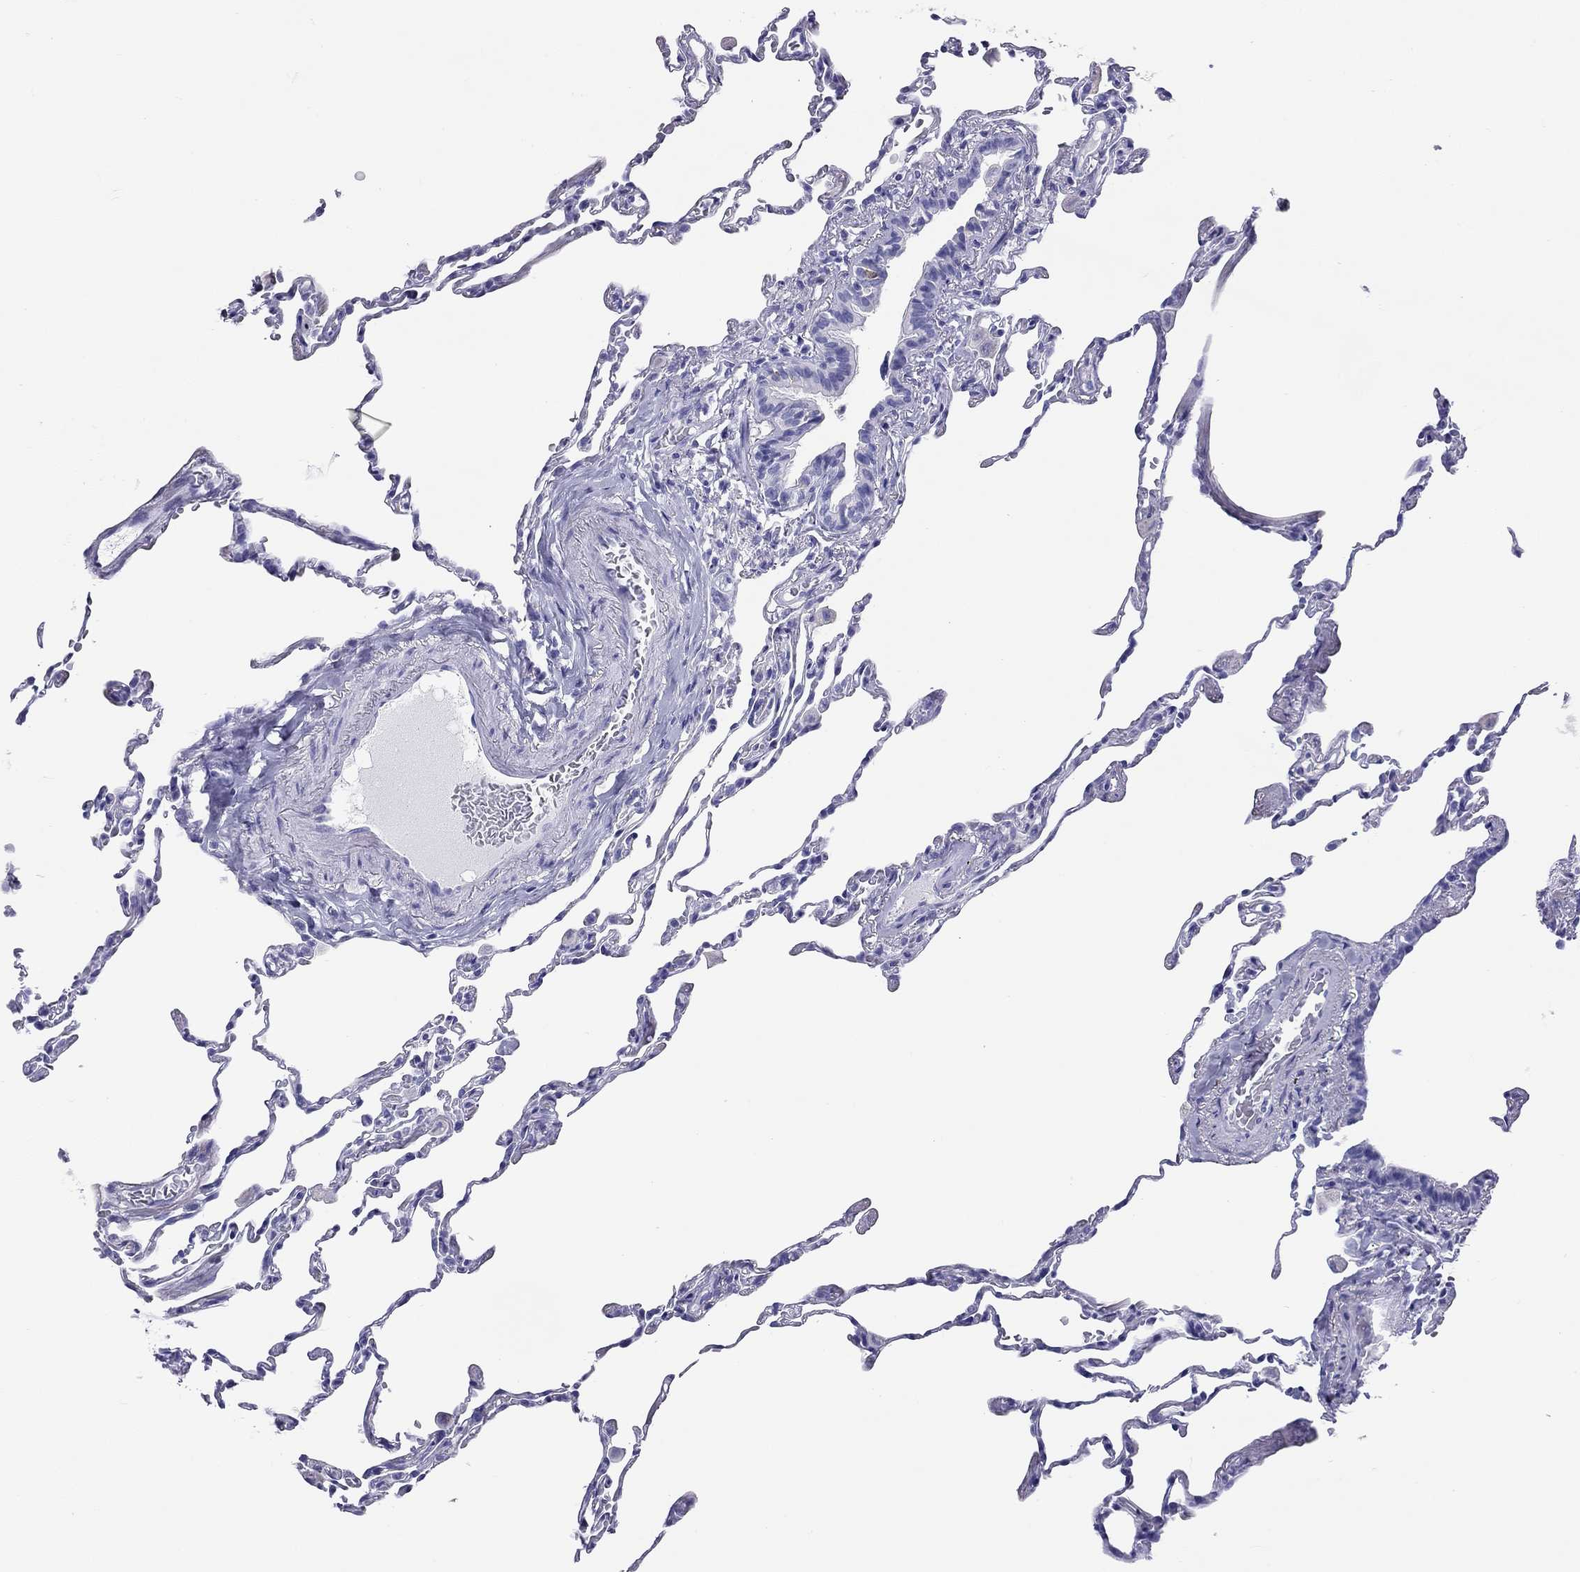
{"staining": {"intensity": "negative", "quantity": "none", "location": "none"}, "tissue": "lung", "cell_type": "Alveolar cells", "image_type": "normal", "snomed": [{"axis": "morphology", "description": "Normal tissue, NOS"}, {"axis": "topography", "description": "Lung"}], "caption": "Immunohistochemistry of benign lung shows no positivity in alveolar cells.", "gene": "HLA", "patient": {"sex": "female", "age": 57}}